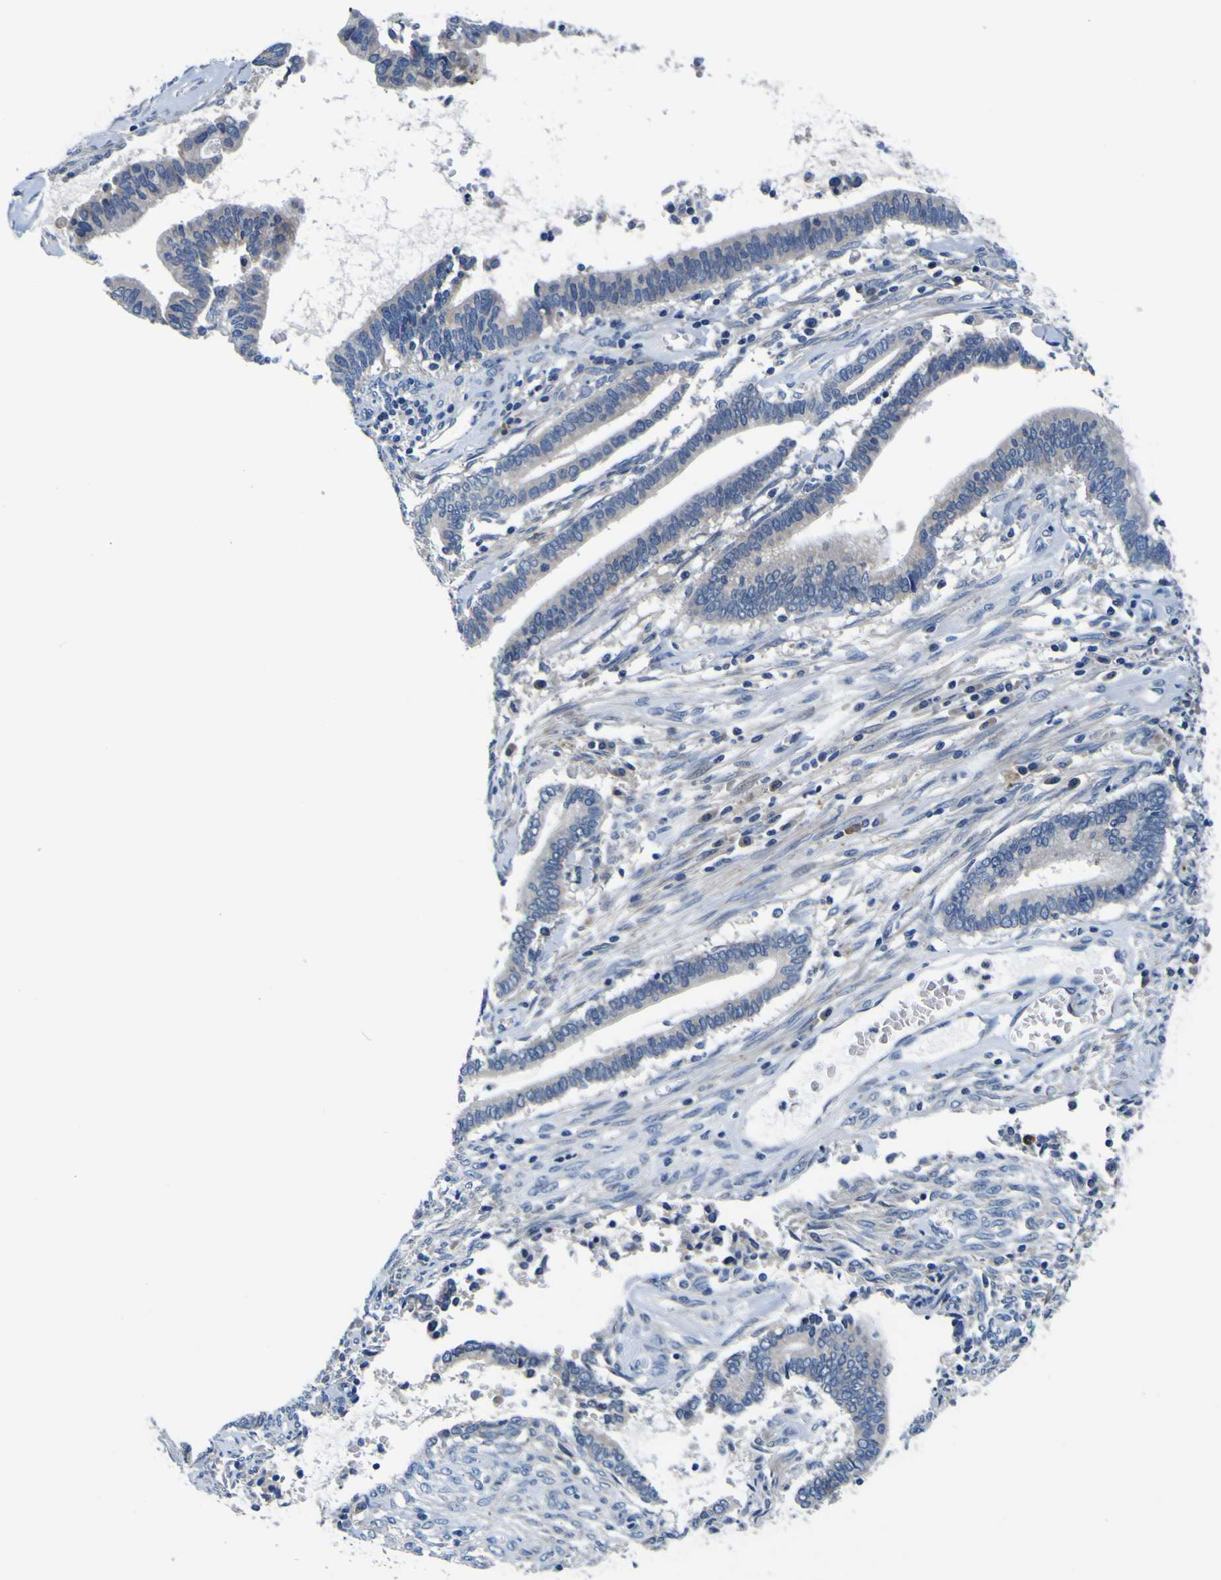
{"staining": {"intensity": "negative", "quantity": "none", "location": "none"}, "tissue": "cervical cancer", "cell_type": "Tumor cells", "image_type": "cancer", "snomed": [{"axis": "morphology", "description": "Adenocarcinoma, NOS"}, {"axis": "topography", "description": "Cervix"}], "caption": "Immunohistochemistry of cervical adenocarcinoma exhibits no positivity in tumor cells. The staining was performed using DAB (3,3'-diaminobenzidine) to visualize the protein expression in brown, while the nuclei were stained in blue with hematoxylin (Magnification: 20x).", "gene": "AGAP3", "patient": {"sex": "female", "age": 44}}